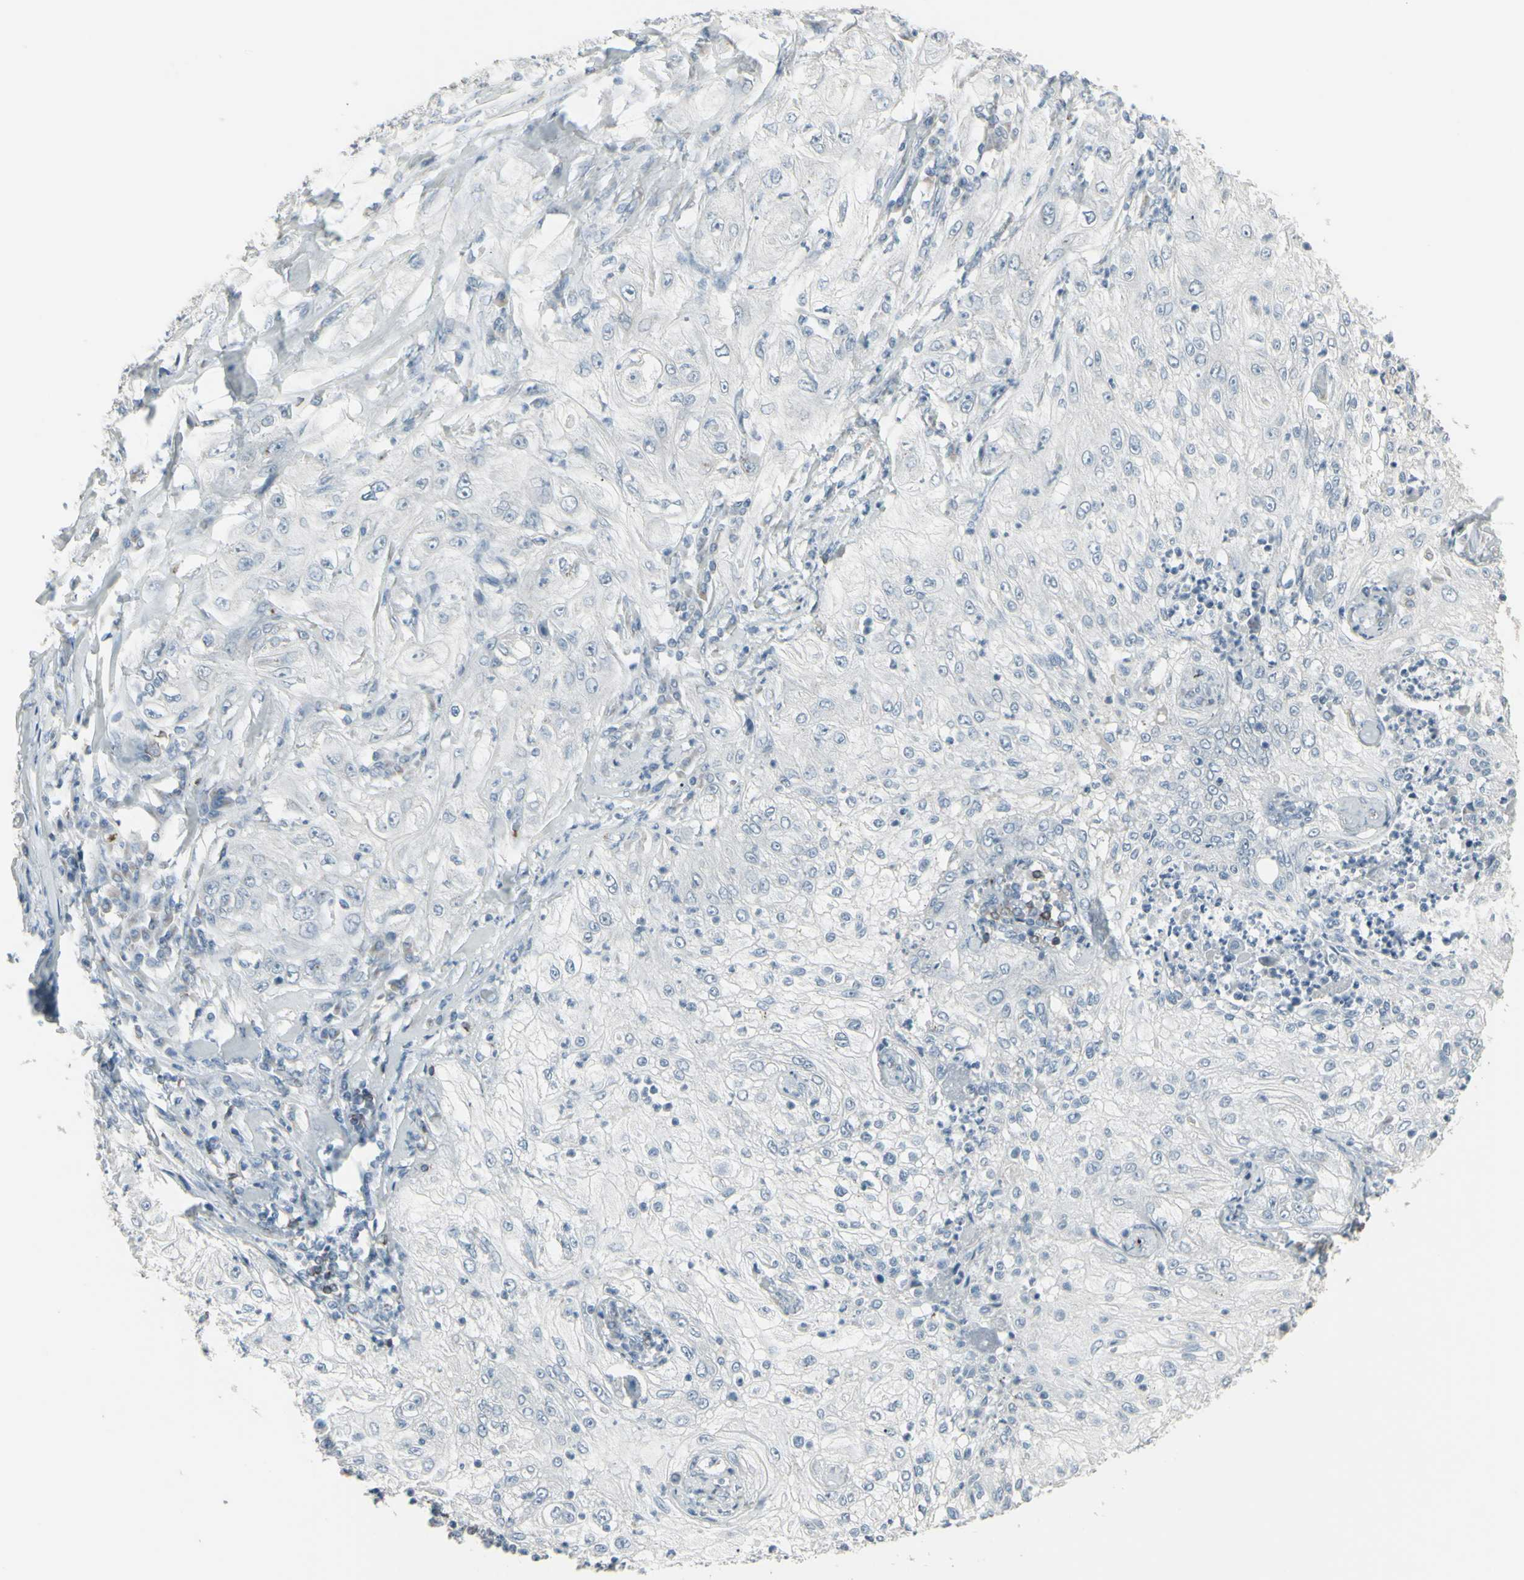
{"staining": {"intensity": "negative", "quantity": "none", "location": "none"}, "tissue": "lung cancer", "cell_type": "Tumor cells", "image_type": "cancer", "snomed": [{"axis": "morphology", "description": "Inflammation, NOS"}, {"axis": "morphology", "description": "Squamous cell carcinoma, NOS"}, {"axis": "topography", "description": "Lymph node"}, {"axis": "topography", "description": "Soft tissue"}, {"axis": "topography", "description": "Lung"}], "caption": "An immunohistochemistry (IHC) histopathology image of lung squamous cell carcinoma is shown. There is no staining in tumor cells of lung squamous cell carcinoma. Brightfield microscopy of IHC stained with DAB (3,3'-diaminobenzidine) (brown) and hematoxylin (blue), captured at high magnification.", "gene": "CD79B", "patient": {"sex": "male", "age": 66}}